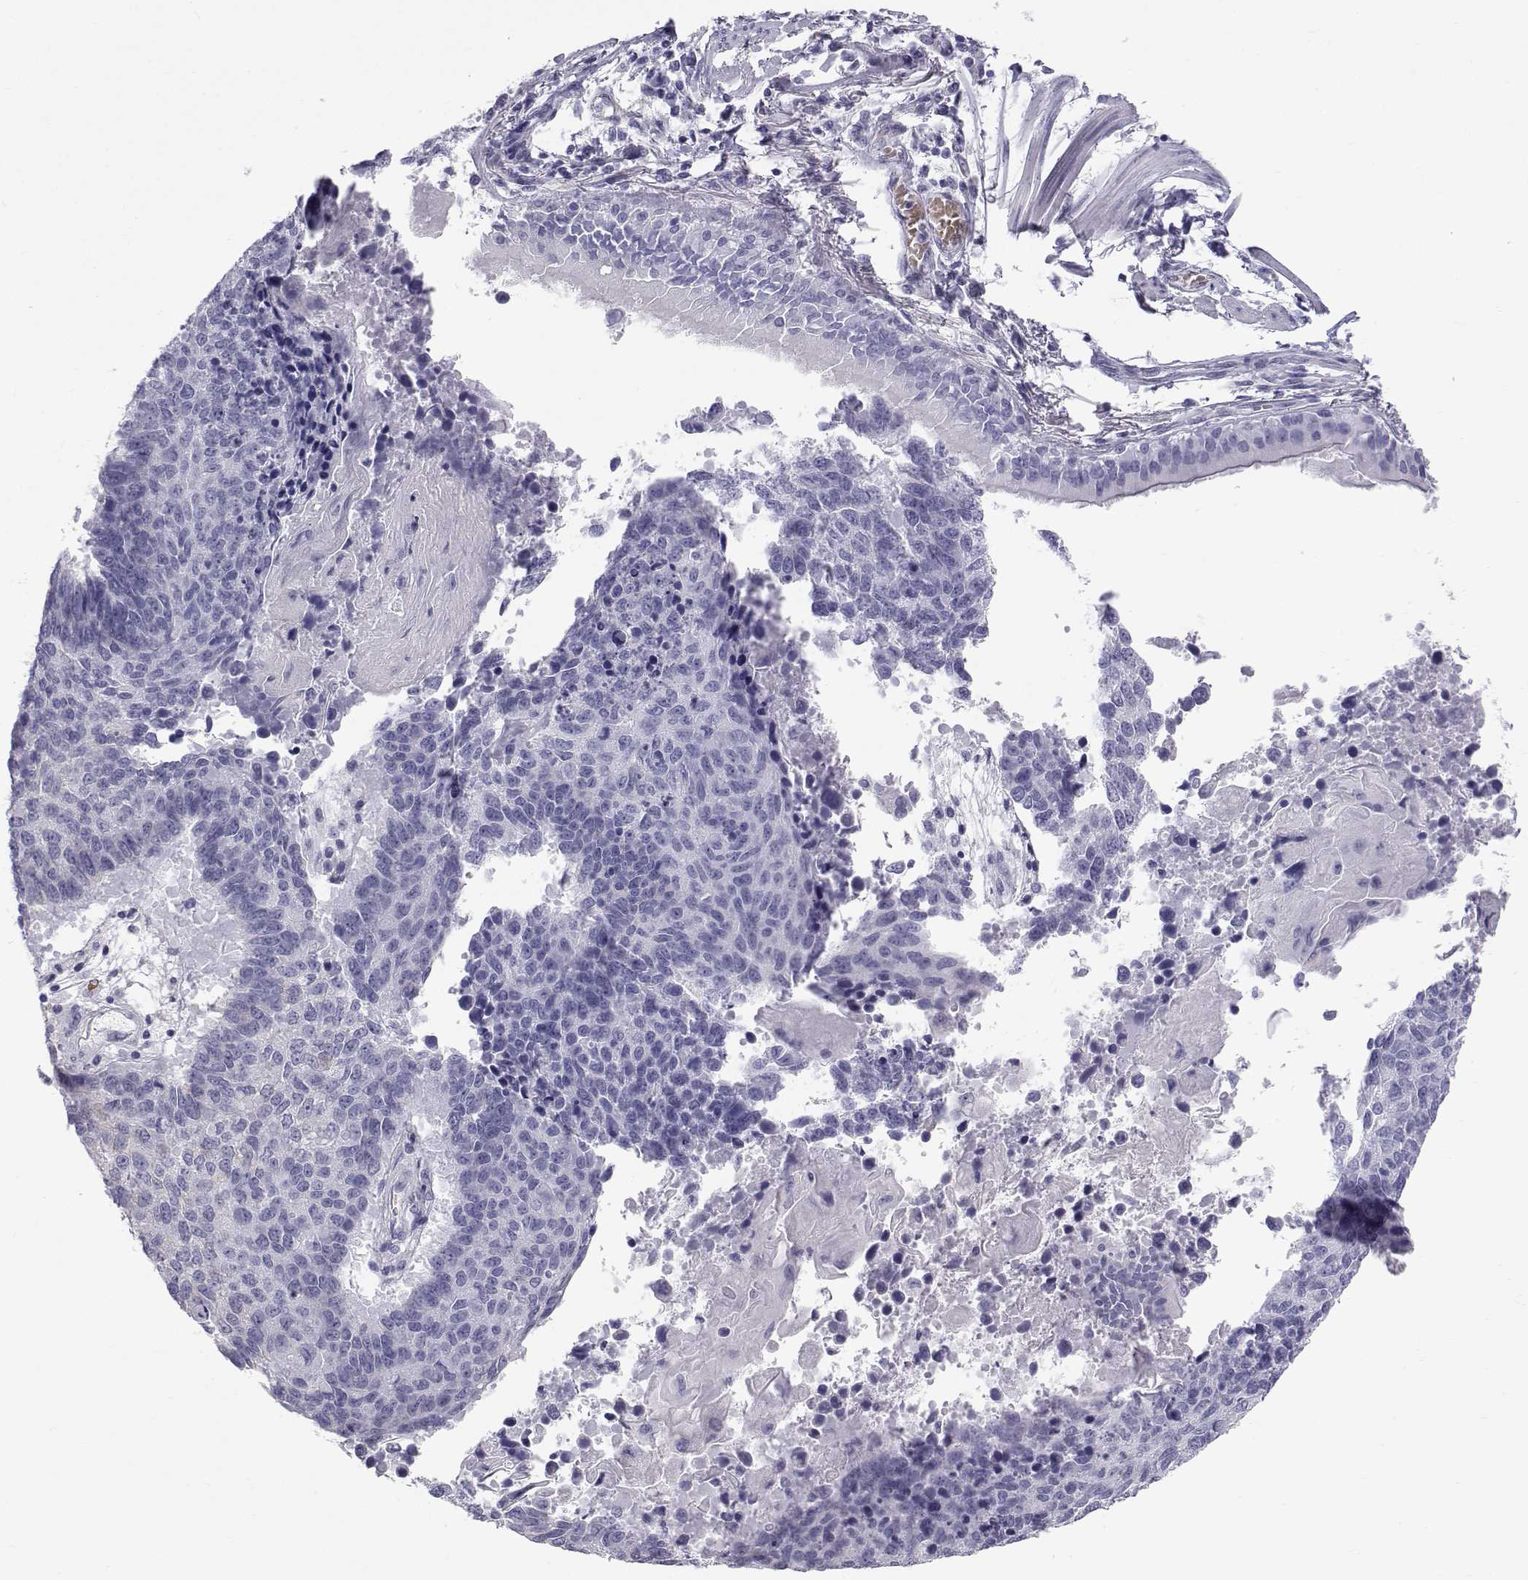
{"staining": {"intensity": "negative", "quantity": "none", "location": "none"}, "tissue": "lung cancer", "cell_type": "Tumor cells", "image_type": "cancer", "snomed": [{"axis": "morphology", "description": "Squamous cell carcinoma, NOS"}, {"axis": "topography", "description": "Lung"}], "caption": "This is an immunohistochemistry (IHC) histopathology image of human lung cancer. There is no expression in tumor cells.", "gene": "RNASE12", "patient": {"sex": "male", "age": 73}}